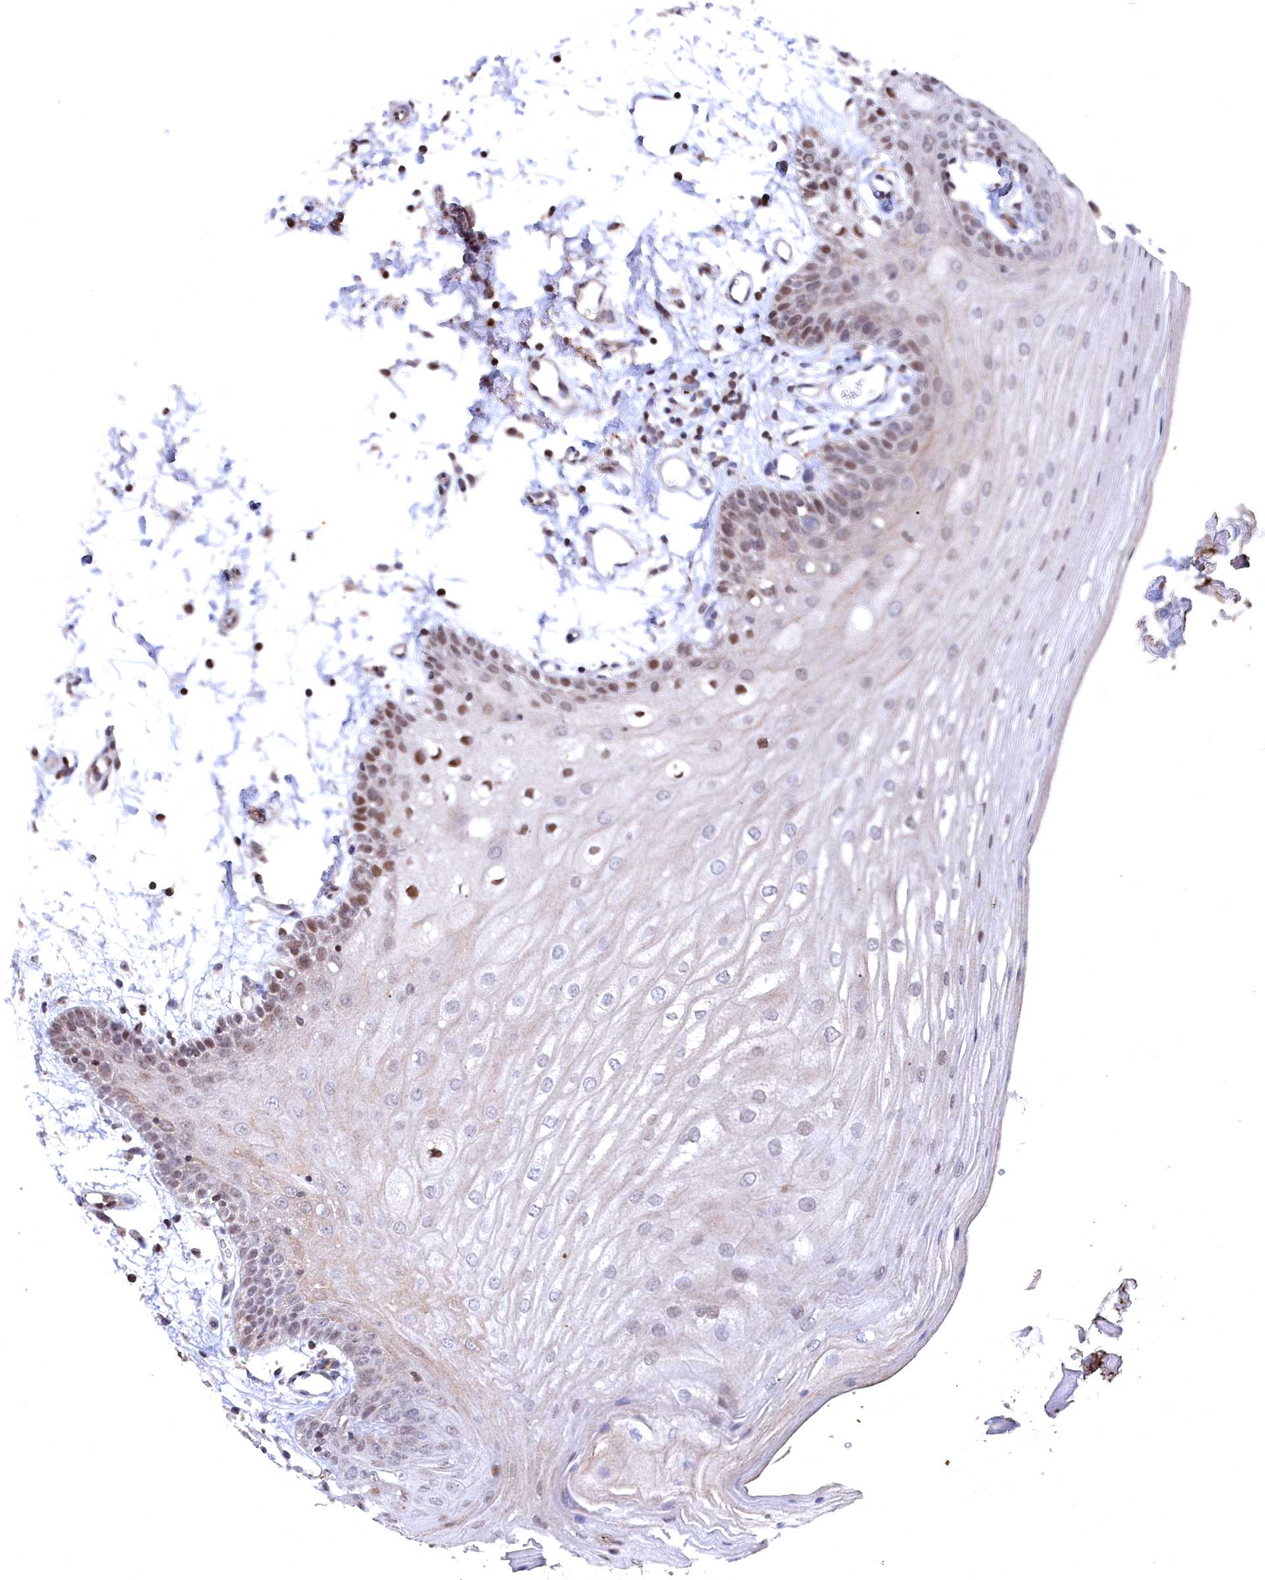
{"staining": {"intensity": "moderate", "quantity": "<25%", "location": "nuclear"}, "tissue": "oral mucosa", "cell_type": "Squamous epithelial cells", "image_type": "normal", "snomed": [{"axis": "morphology", "description": "Normal tissue, NOS"}, {"axis": "topography", "description": "Oral tissue"}, {"axis": "topography", "description": "Tounge, NOS"}], "caption": "DAB (3,3'-diaminobenzidine) immunohistochemical staining of benign oral mucosa demonstrates moderate nuclear protein positivity in about <25% of squamous epithelial cells.", "gene": "TMC5", "patient": {"sex": "female", "age": 73}}